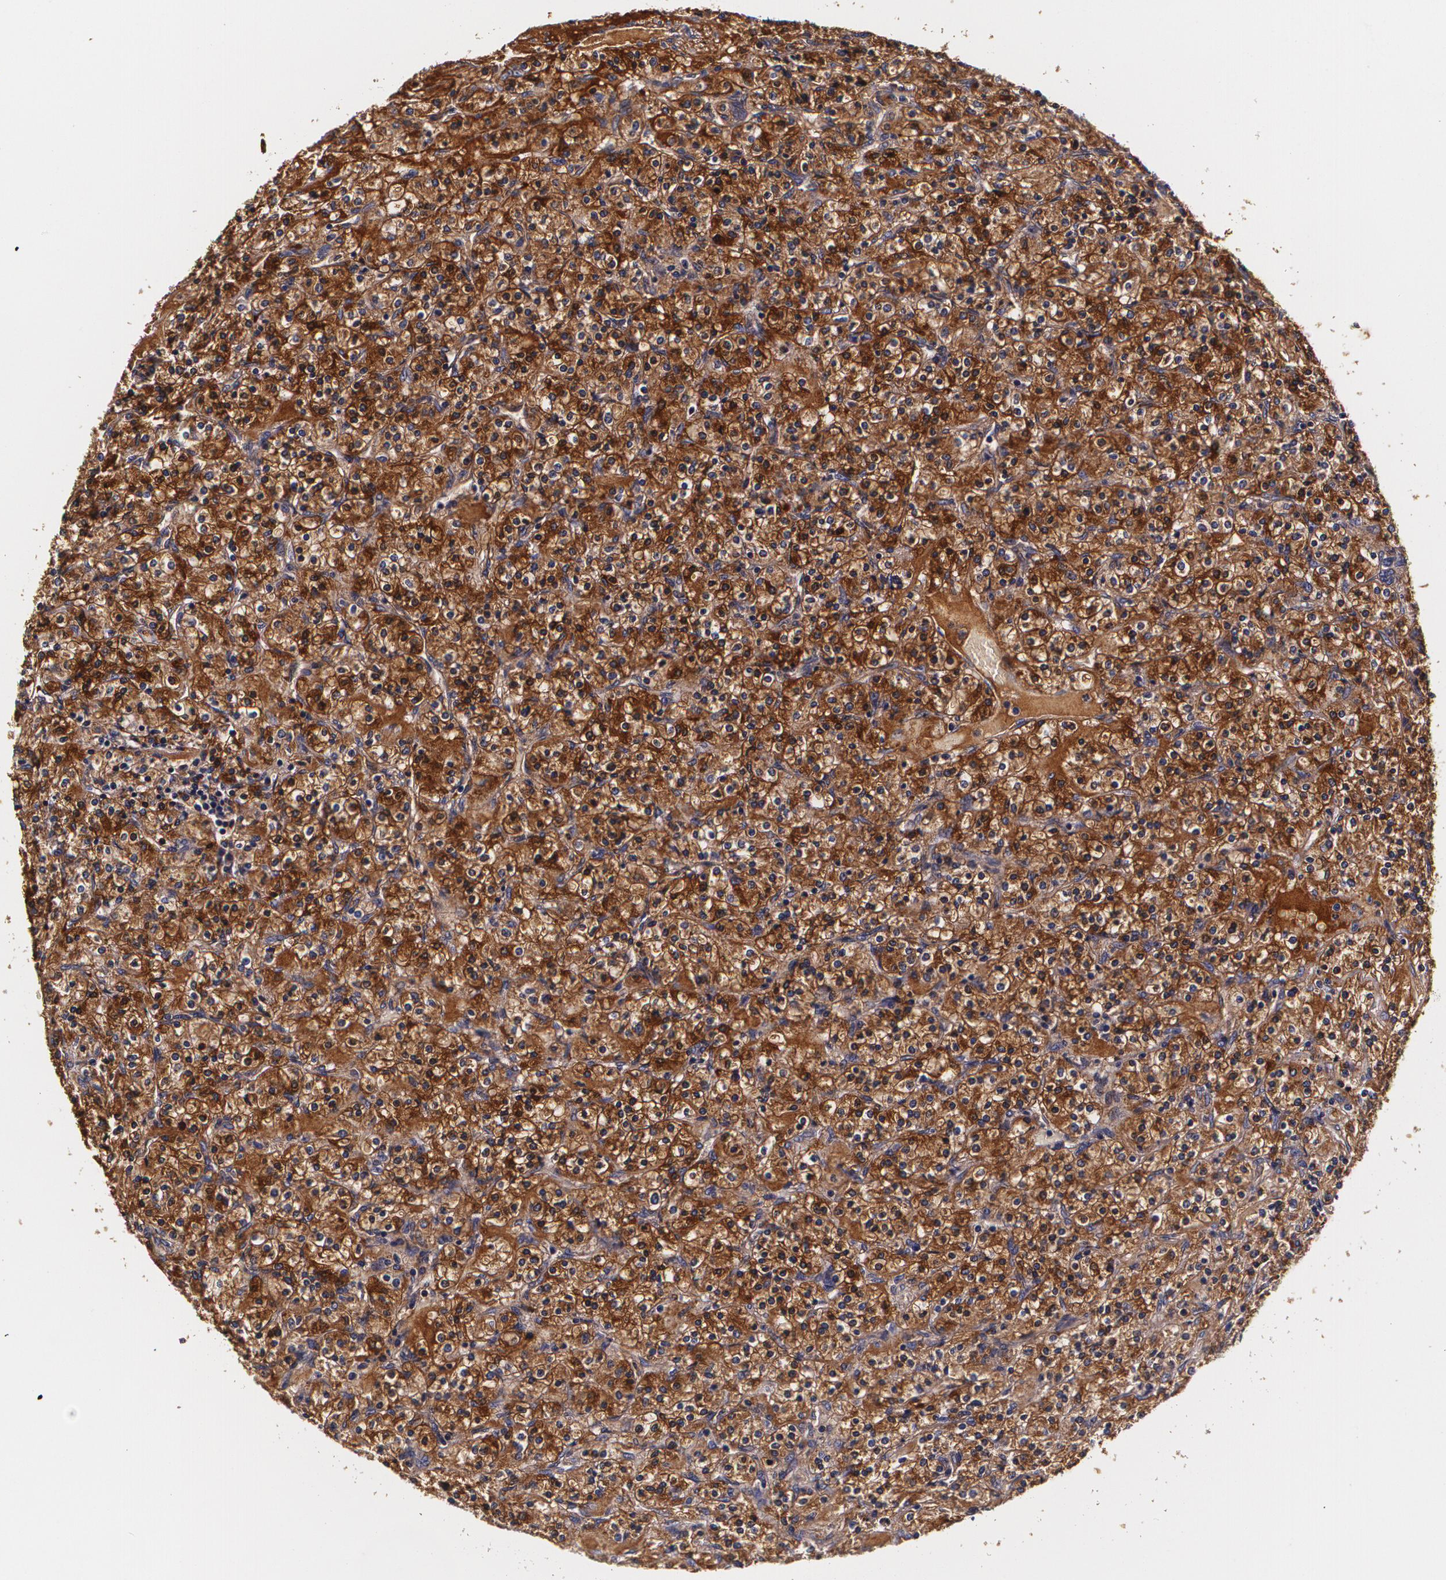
{"staining": {"intensity": "strong", "quantity": ">75%", "location": "cytoplasmic/membranous"}, "tissue": "renal cancer", "cell_type": "Tumor cells", "image_type": "cancer", "snomed": [{"axis": "morphology", "description": "Adenocarcinoma, NOS"}, {"axis": "topography", "description": "Kidney"}], "caption": "Protein staining of renal cancer (adenocarcinoma) tissue demonstrates strong cytoplasmic/membranous positivity in about >75% of tumor cells.", "gene": "TTR", "patient": {"sex": "male", "age": 77}}